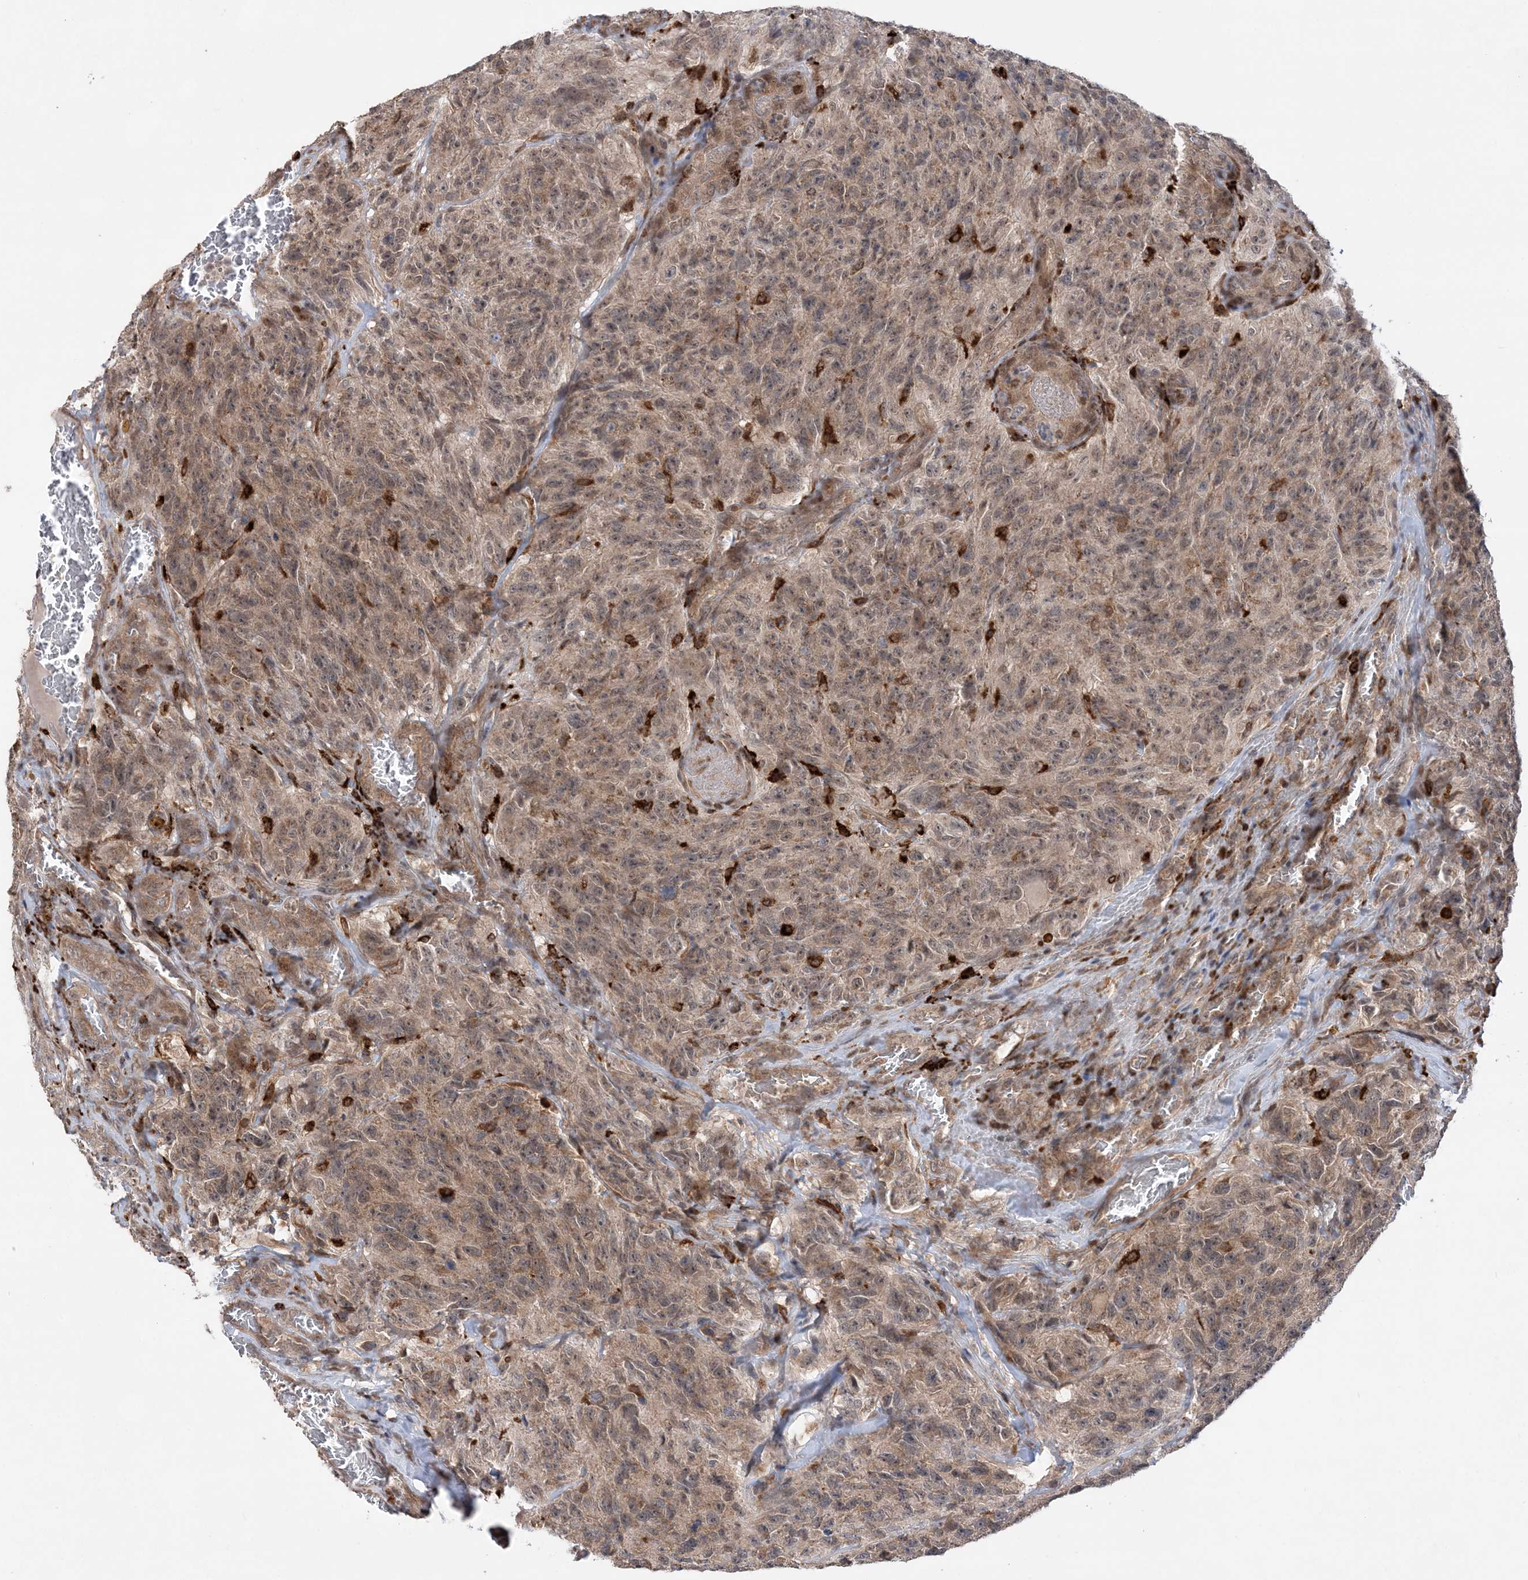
{"staining": {"intensity": "weak", "quantity": ">75%", "location": "nuclear"}, "tissue": "glioma", "cell_type": "Tumor cells", "image_type": "cancer", "snomed": [{"axis": "morphology", "description": "Glioma, malignant, High grade"}, {"axis": "topography", "description": "Brain"}], "caption": "Immunohistochemistry micrograph of neoplastic tissue: human glioma stained using immunohistochemistry (IHC) demonstrates low levels of weak protein expression localized specifically in the nuclear of tumor cells, appearing as a nuclear brown color.", "gene": "ANAPC15", "patient": {"sex": "male", "age": 69}}